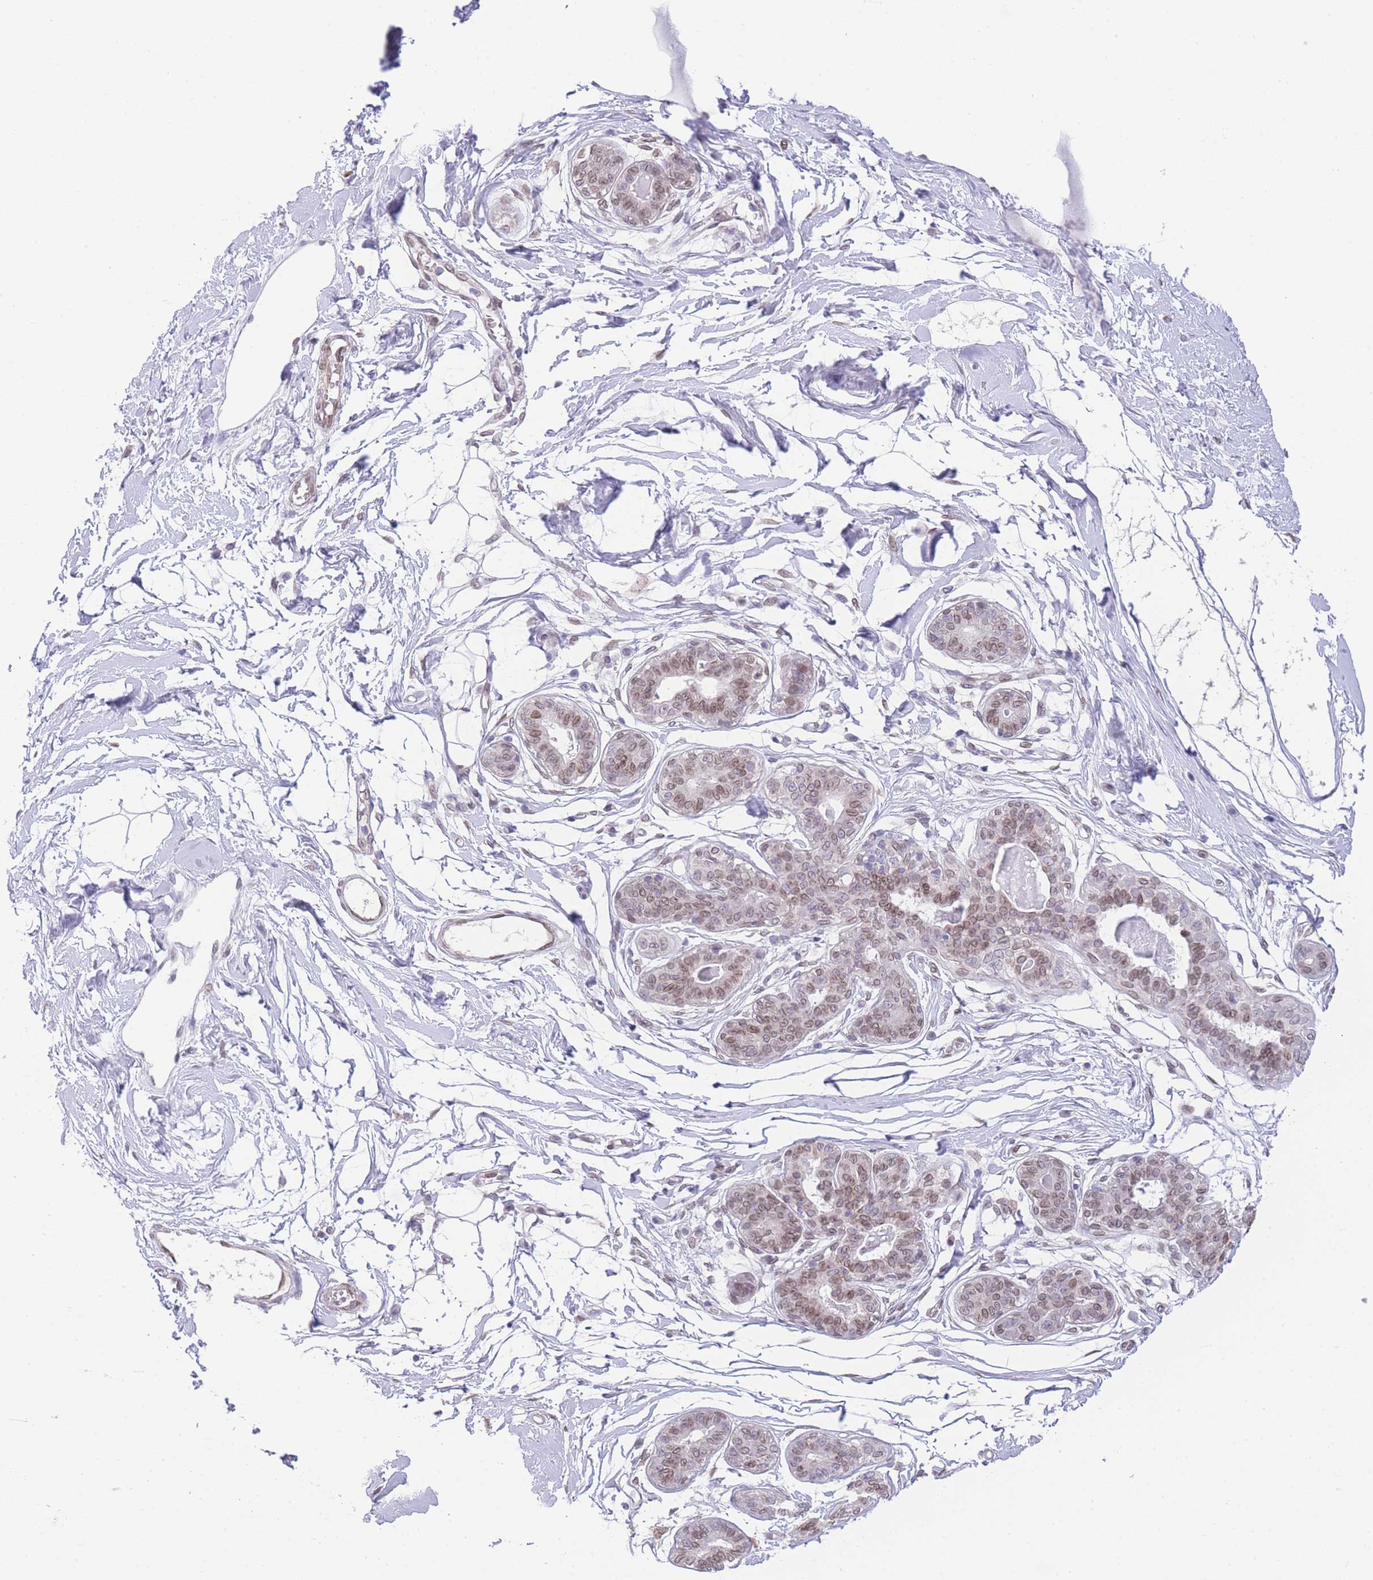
{"staining": {"intensity": "weak", "quantity": "25%-75%", "location": "cytoplasmic/membranous"}, "tissue": "breast", "cell_type": "Adipocytes", "image_type": "normal", "snomed": [{"axis": "morphology", "description": "Normal tissue, NOS"}, {"axis": "topography", "description": "Breast"}], "caption": "This photomicrograph displays benign breast stained with immunohistochemistry (IHC) to label a protein in brown. The cytoplasmic/membranous of adipocytes show weak positivity for the protein. Nuclei are counter-stained blue.", "gene": "OR10AD1", "patient": {"sex": "female", "age": 45}}